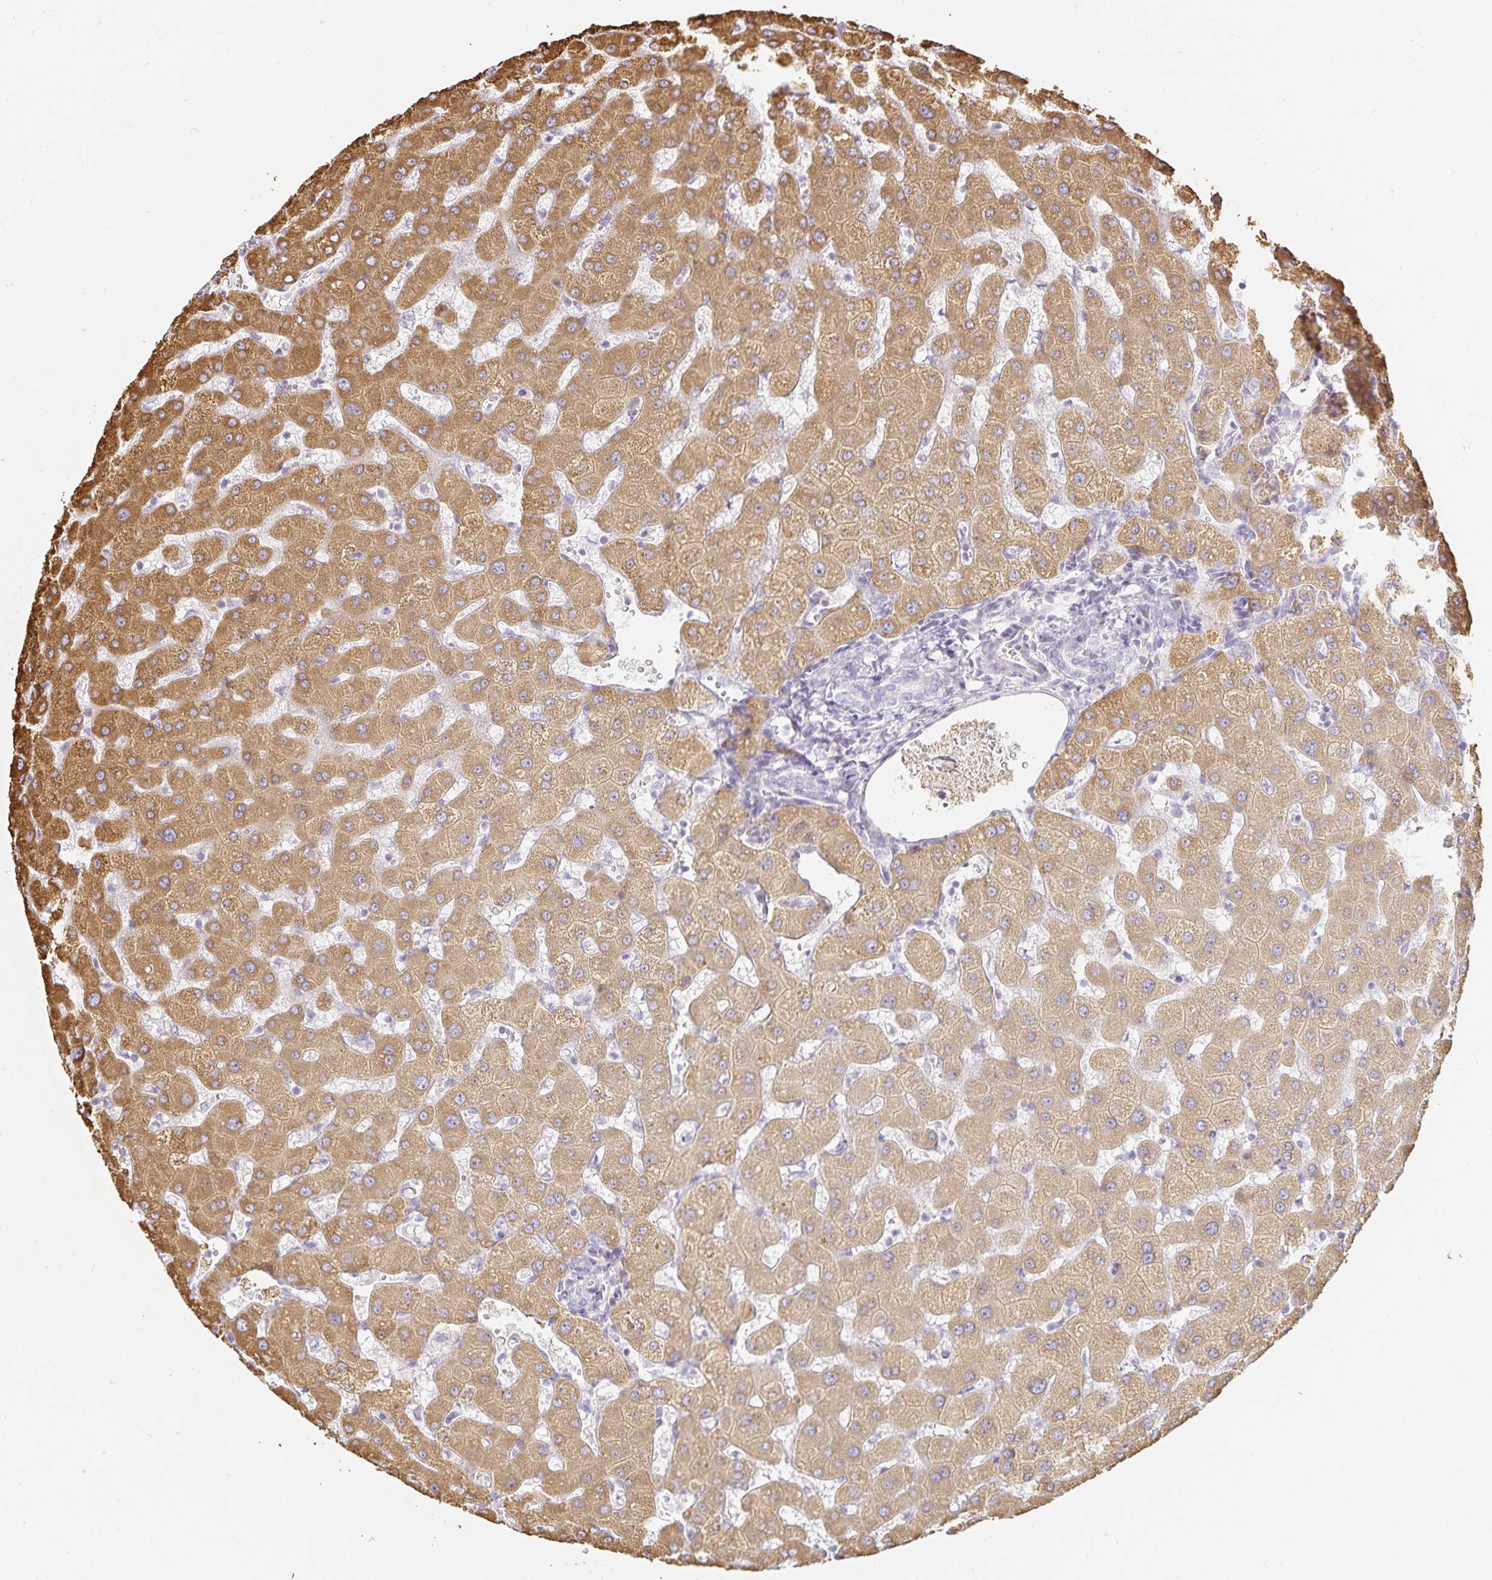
{"staining": {"intensity": "negative", "quantity": "none", "location": "none"}, "tissue": "liver", "cell_type": "Cholangiocytes", "image_type": "normal", "snomed": [{"axis": "morphology", "description": "Normal tissue, NOS"}, {"axis": "topography", "description": "Liver"}], "caption": "Histopathology image shows no protein expression in cholangiocytes of normal liver. (Brightfield microscopy of DAB (3,3'-diaminobenzidine) immunohistochemistry at high magnification).", "gene": "GP2", "patient": {"sex": "female", "age": 63}}